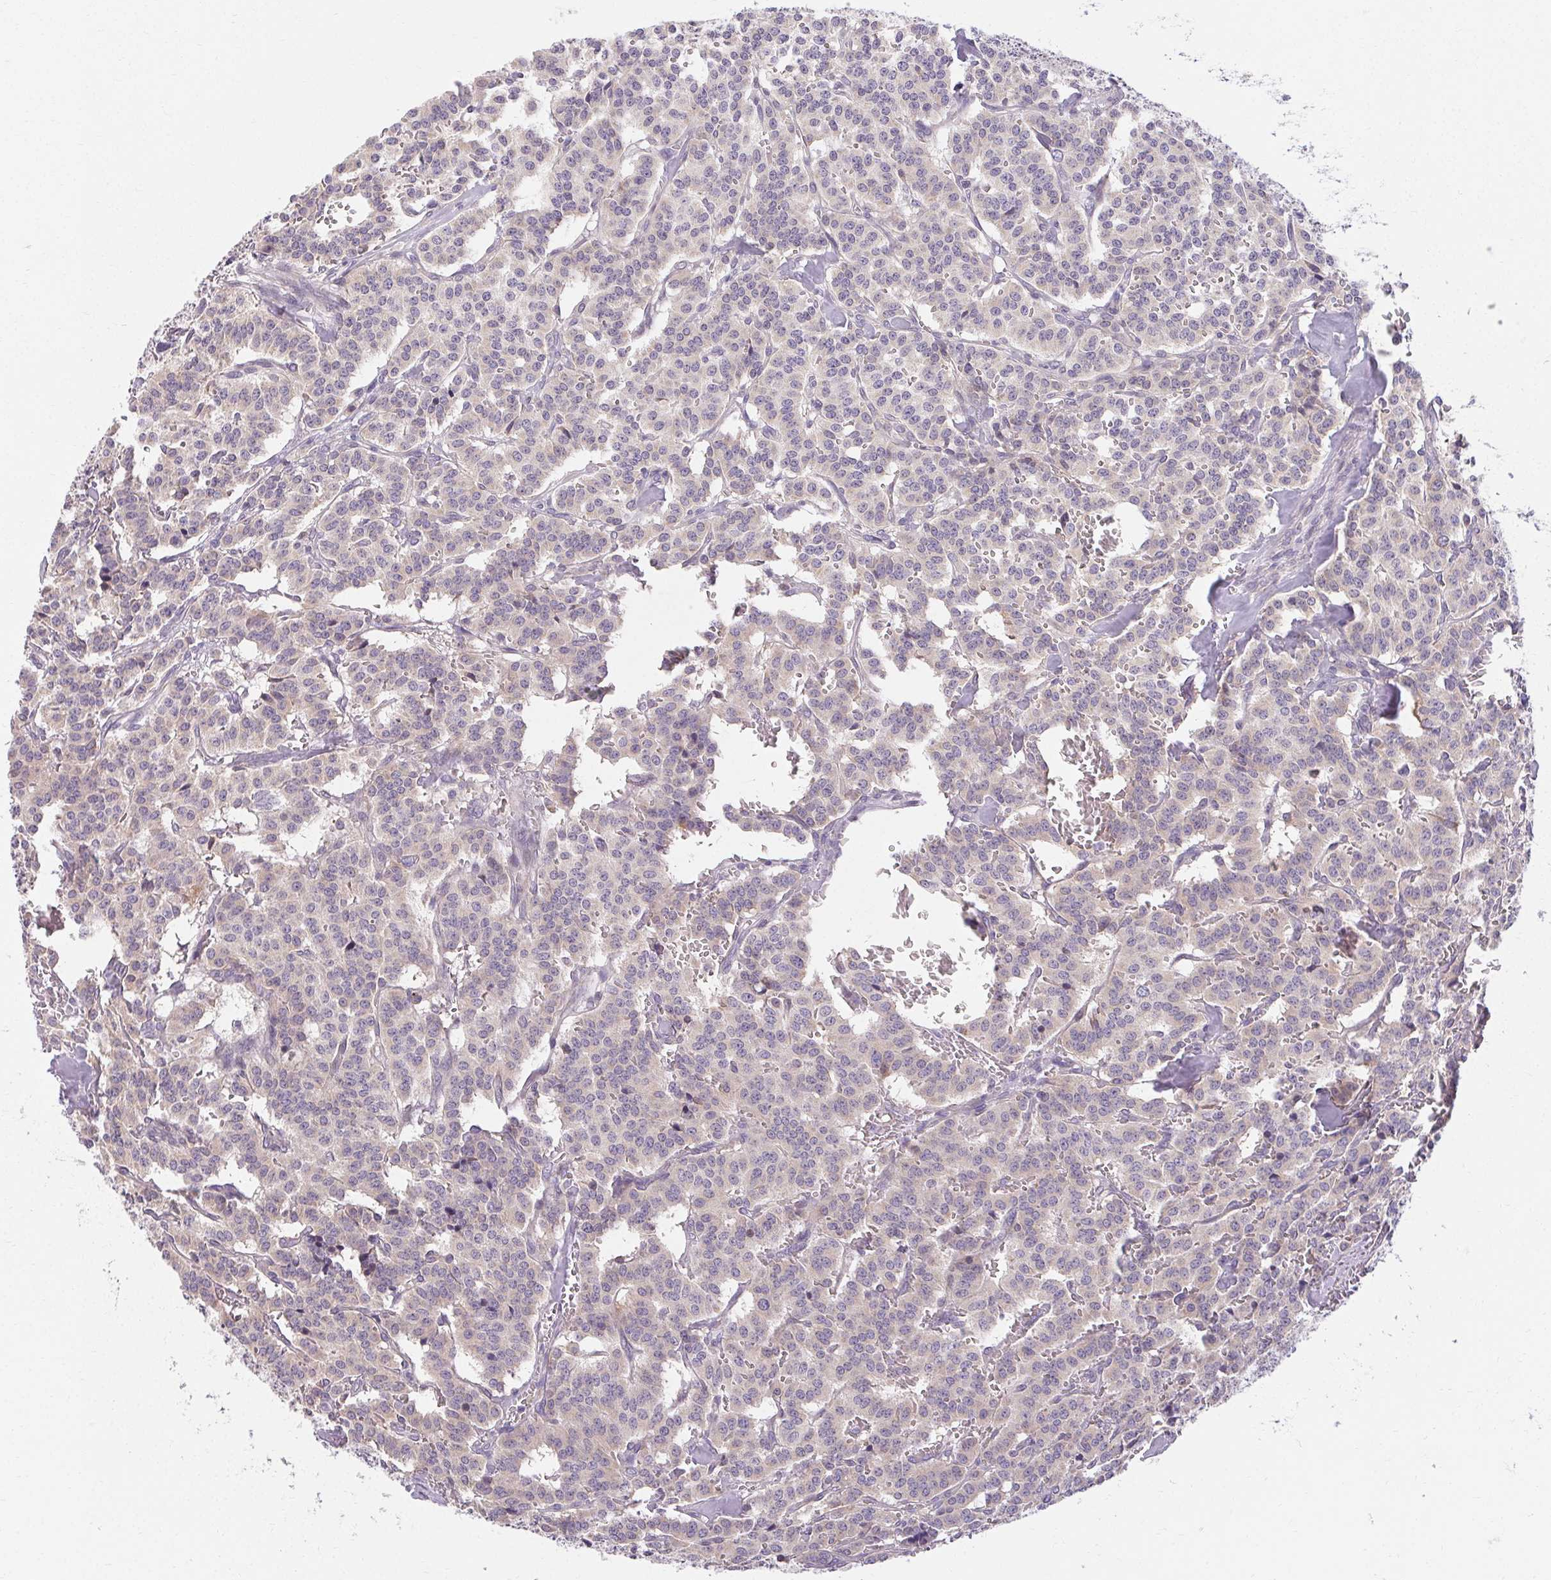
{"staining": {"intensity": "negative", "quantity": "none", "location": "none"}, "tissue": "carcinoid", "cell_type": "Tumor cells", "image_type": "cancer", "snomed": [{"axis": "morphology", "description": "Normal tissue, NOS"}, {"axis": "morphology", "description": "Carcinoid, malignant, NOS"}, {"axis": "topography", "description": "Lung"}], "caption": "Tumor cells show no significant positivity in malignant carcinoid.", "gene": "TMEM52B", "patient": {"sex": "female", "age": 46}}